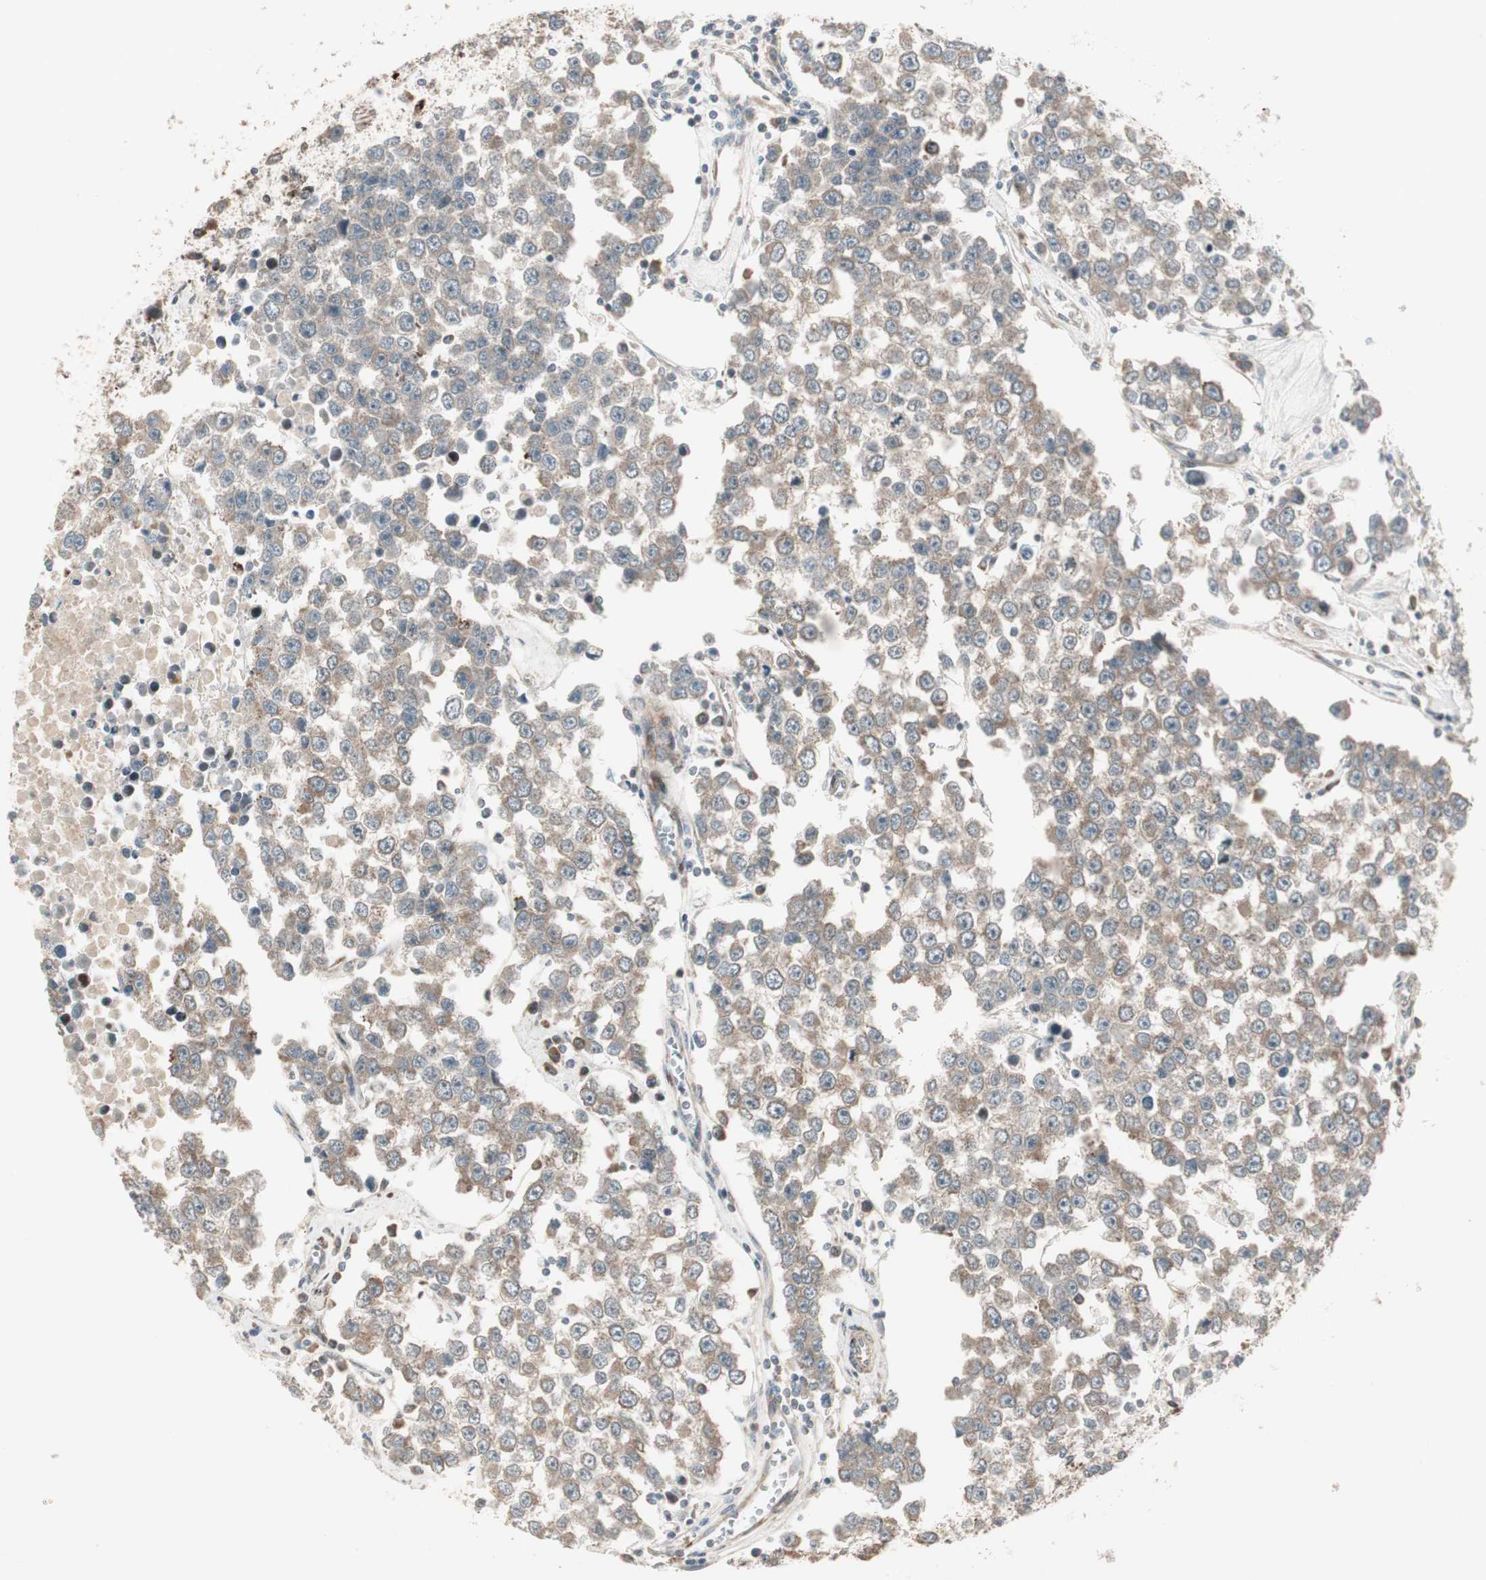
{"staining": {"intensity": "weak", "quantity": ">75%", "location": "cytoplasmic/membranous"}, "tissue": "testis cancer", "cell_type": "Tumor cells", "image_type": "cancer", "snomed": [{"axis": "morphology", "description": "Seminoma, NOS"}, {"axis": "morphology", "description": "Carcinoma, Embryonal, NOS"}, {"axis": "topography", "description": "Testis"}], "caption": "This histopathology image displays embryonal carcinoma (testis) stained with immunohistochemistry to label a protein in brown. The cytoplasmic/membranous of tumor cells show weak positivity for the protein. Nuclei are counter-stained blue.", "gene": "PPP2R5E", "patient": {"sex": "male", "age": 52}}